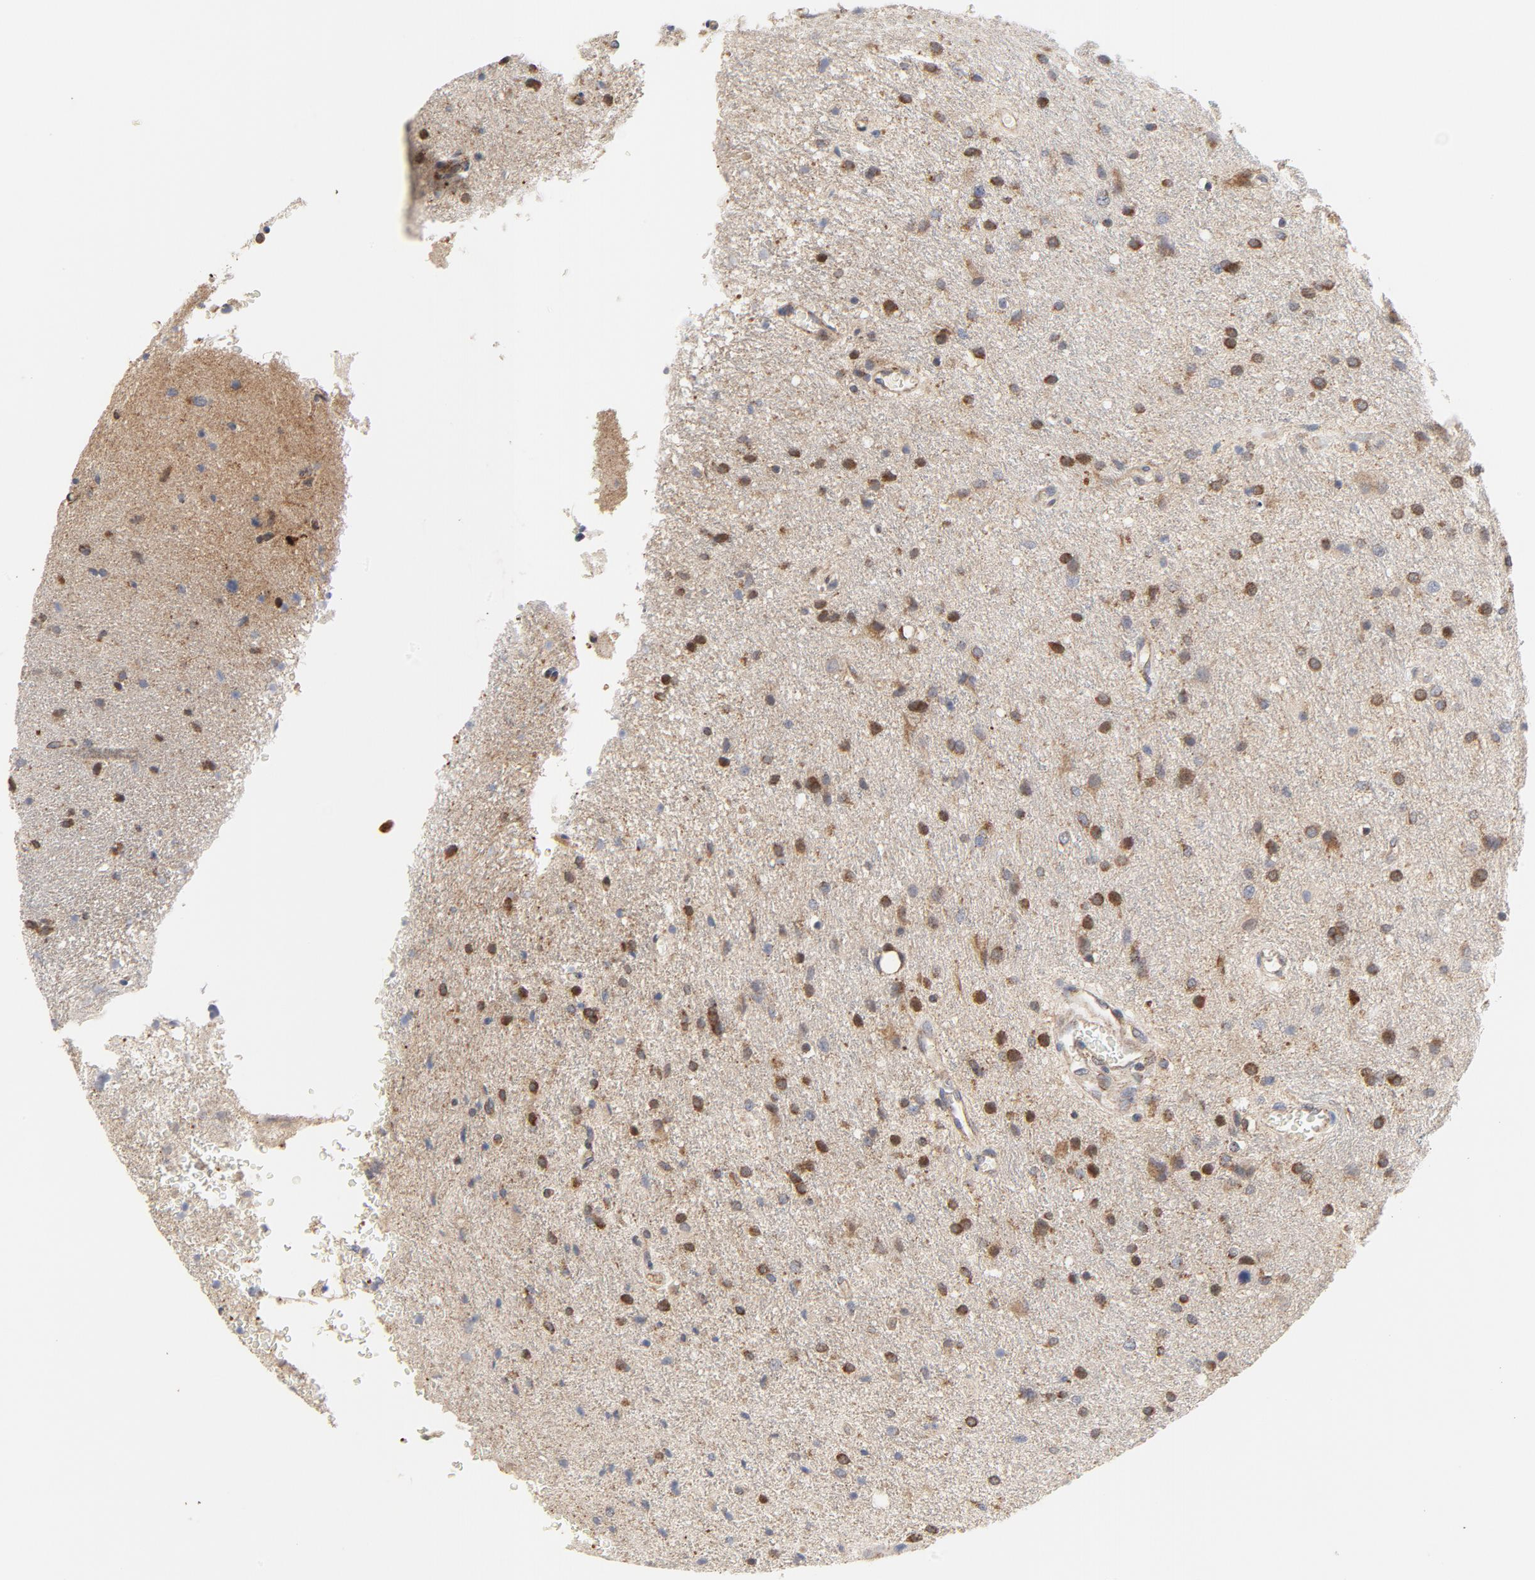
{"staining": {"intensity": "moderate", "quantity": "25%-75%", "location": "cytoplasmic/membranous"}, "tissue": "glioma", "cell_type": "Tumor cells", "image_type": "cancer", "snomed": [{"axis": "morphology", "description": "Normal tissue, NOS"}, {"axis": "morphology", "description": "Glioma, malignant, High grade"}, {"axis": "topography", "description": "Cerebral cortex"}], "caption": "The histopathology image reveals immunohistochemical staining of malignant glioma (high-grade). There is moderate cytoplasmic/membranous positivity is present in approximately 25%-75% of tumor cells.", "gene": "RAPGEF4", "patient": {"sex": "male", "age": 56}}